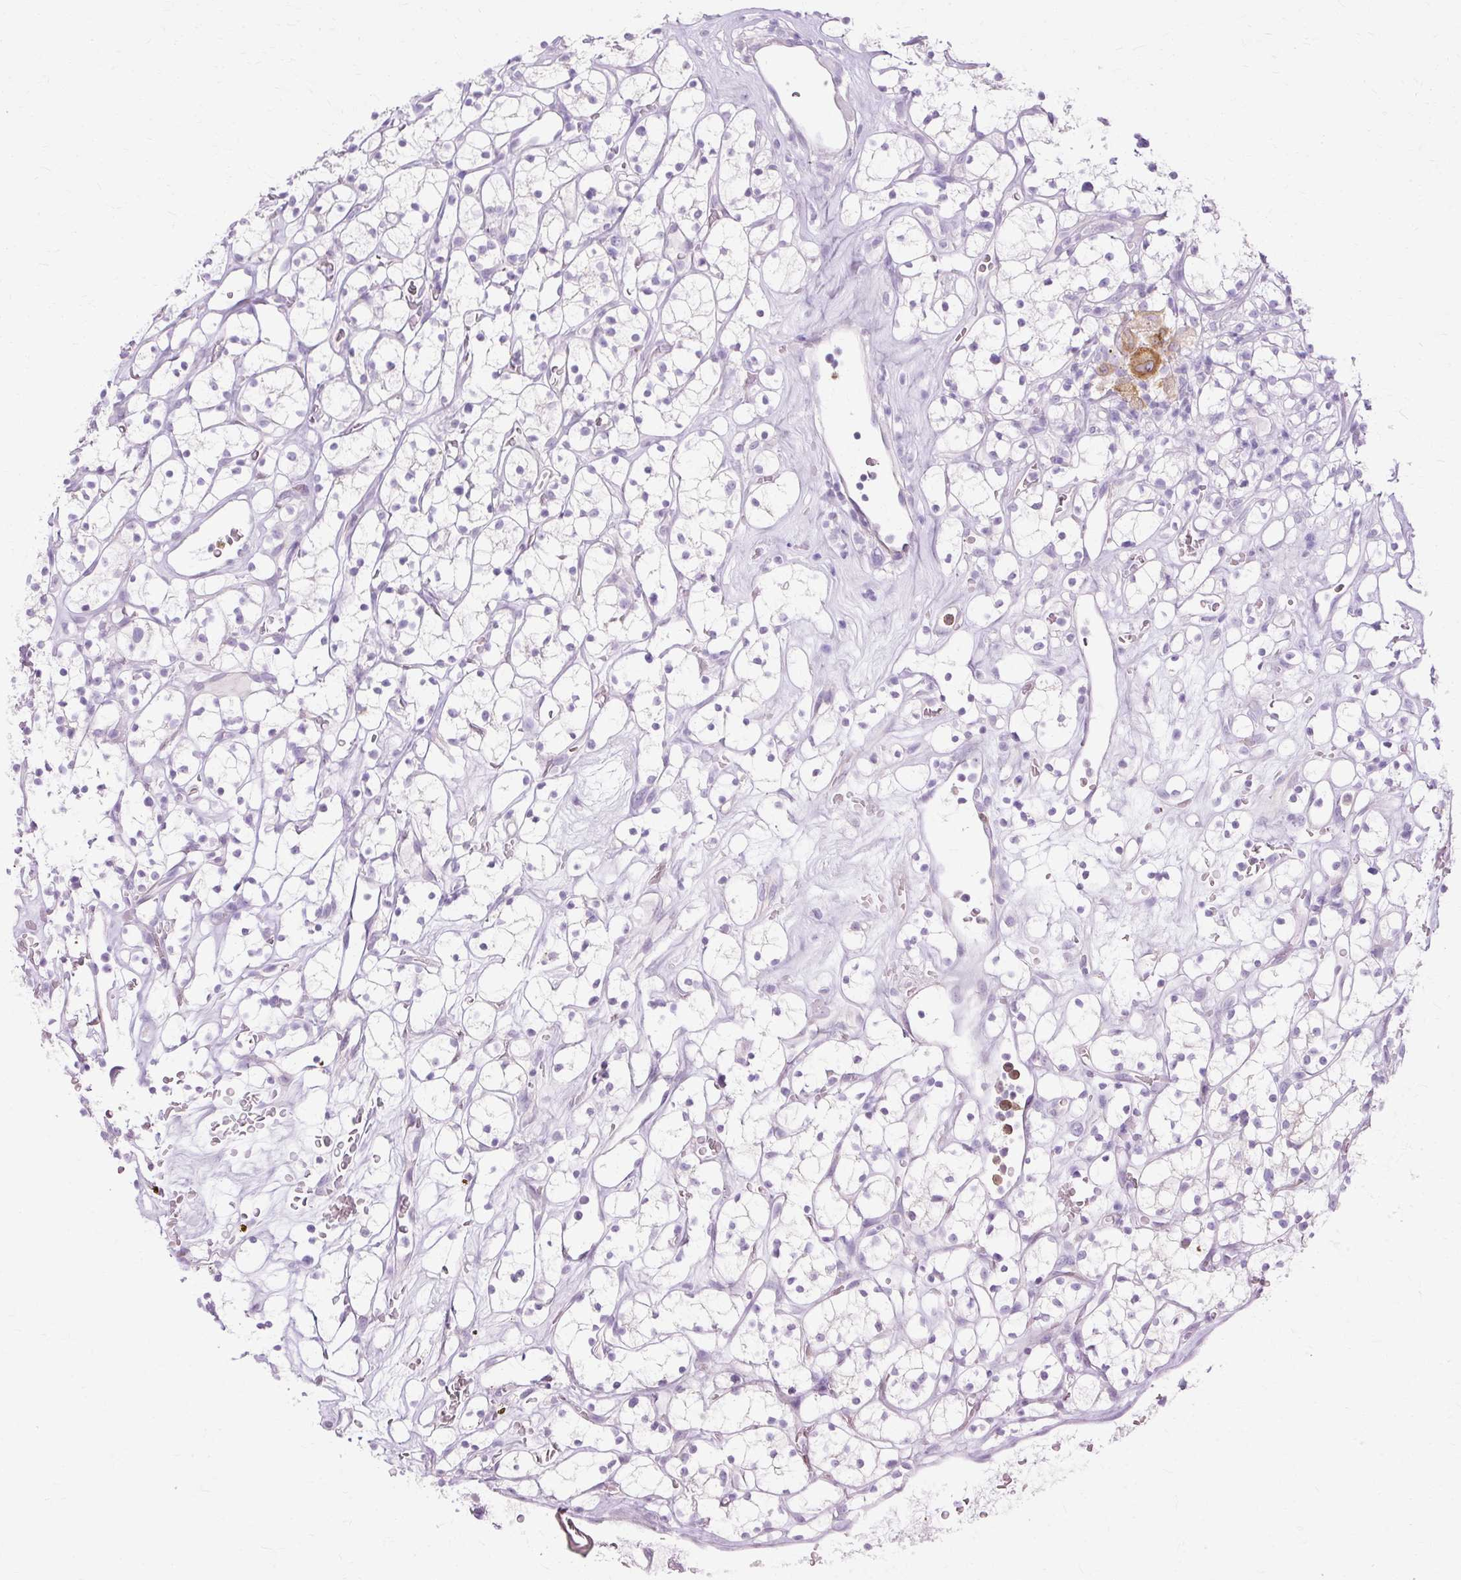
{"staining": {"intensity": "negative", "quantity": "none", "location": "none"}, "tissue": "renal cancer", "cell_type": "Tumor cells", "image_type": "cancer", "snomed": [{"axis": "morphology", "description": "Adenocarcinoma, NOS"}, {"axis": "topography", "description": "Kidney"}], "caption": "This is an IHC image of human renal adenocarcinoma. There is no staining in tumor cells.", "gene": "HSD11B1", "patient": {"sex": "female", "age": 64}}